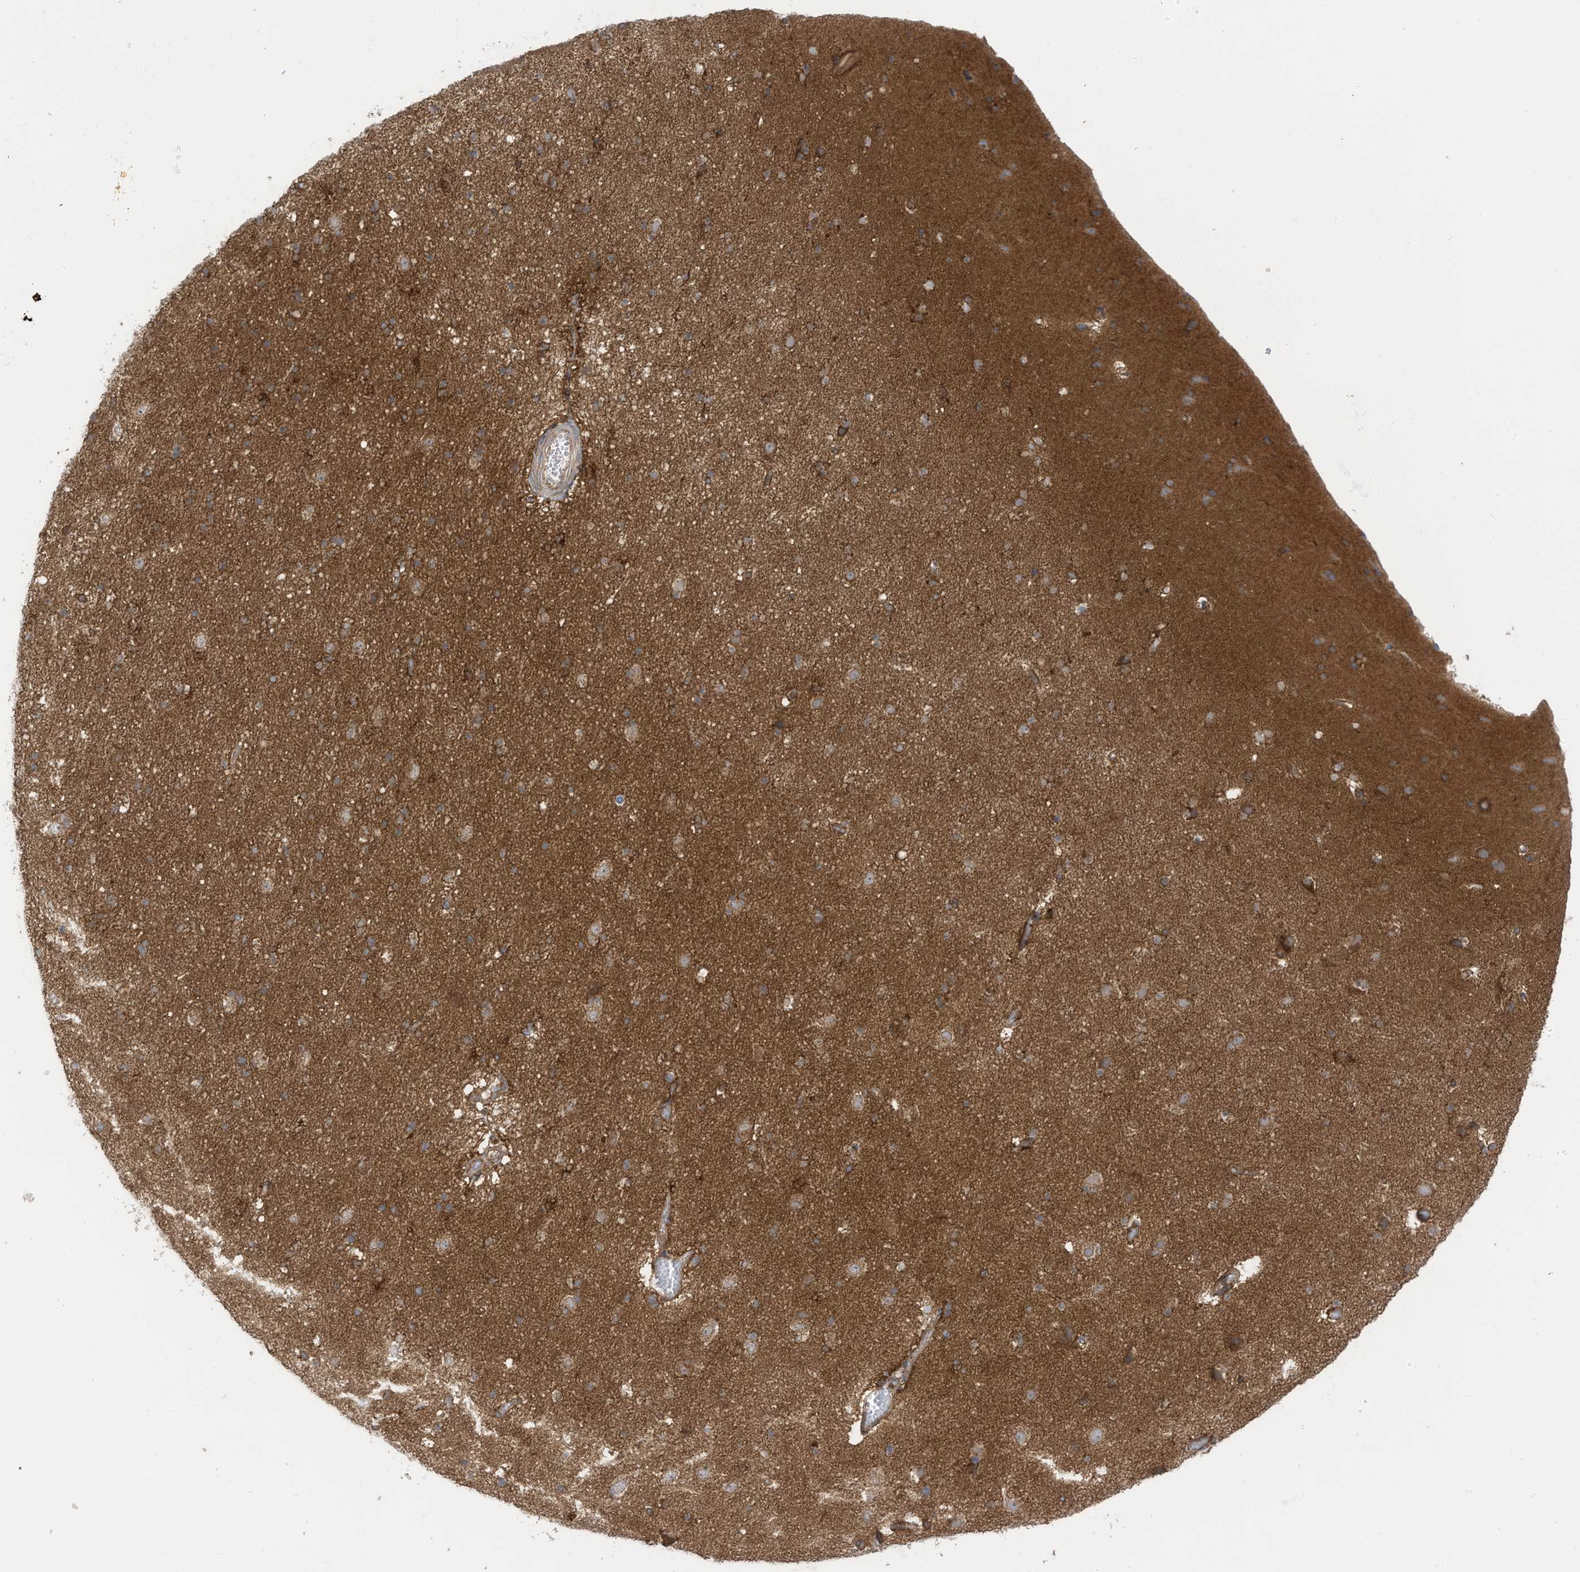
{"staining": {"intensity": "moderate", "quantity": ">75%", "location": "cytoplasmic/membranous"}, "tissue": "cerebral cortex", "cell_type": "Endothelial cells", "image_type": "normal", "snomed": [{"axis": "morphology", "description": "Normal tissue, NOS"}, {"axis": "topography", "description": "Cerebral cortex"}], "caption": "The immunohistochemical stain highlights moderate cytoplasmic/membranous expression in endothelial cells of unremarkable cerebral cortex.", "gene": "REPS1", "patient": {"sex": "male", "age": 34}}